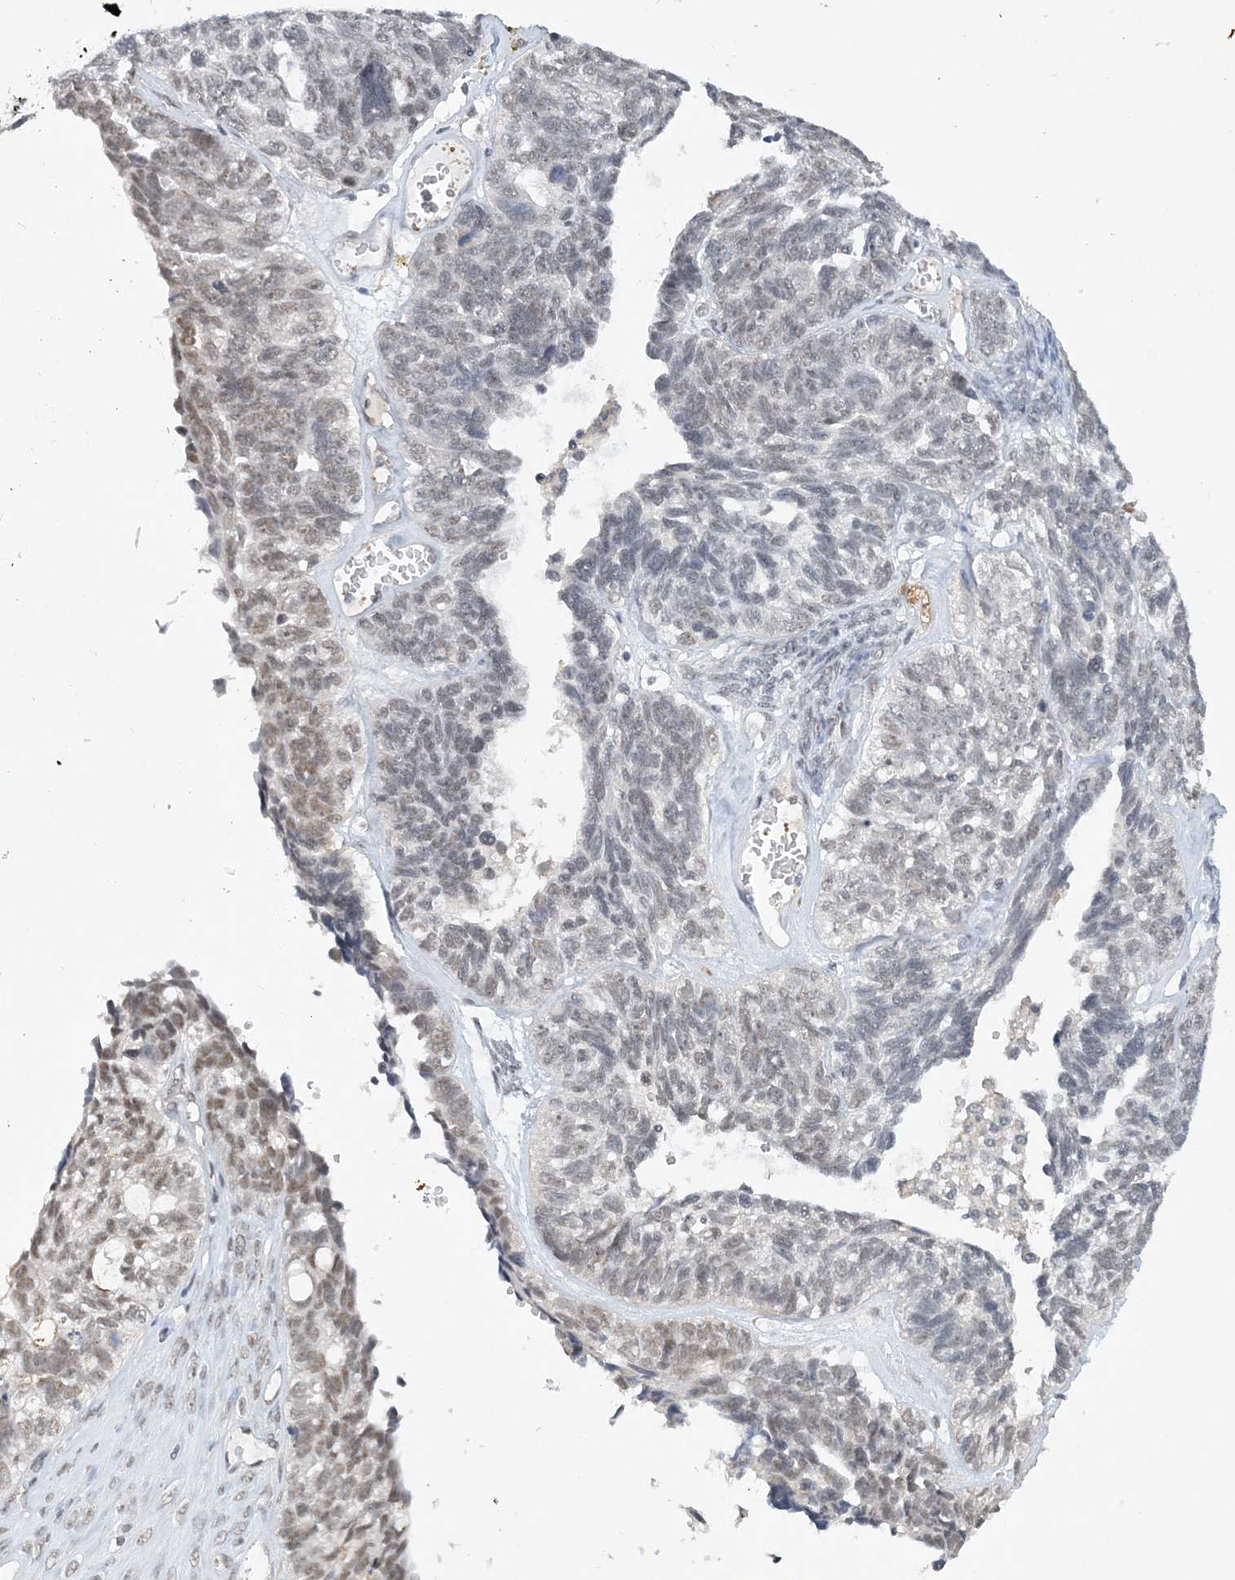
{"staining": {"intensity": "moderate", "quantity": "<25%", "location": "nuclear"}, "tissue": "ovarian cancer", "cell_type": "Tumor cells", "image_type": "cancer", "snomed": [{"axis": "morphology", "description": "Cystadenocarcinoma, serous, NOS"}, {"axis": "topography", "description": "Ovary"}], "caption": "Brown immunohistochemical staining in human ovarian cancer shows moderate nuclear staining in about <25% of tumor cells.", "gene": "KMT2D", "patient": {"sex": "female", "age": 79}}